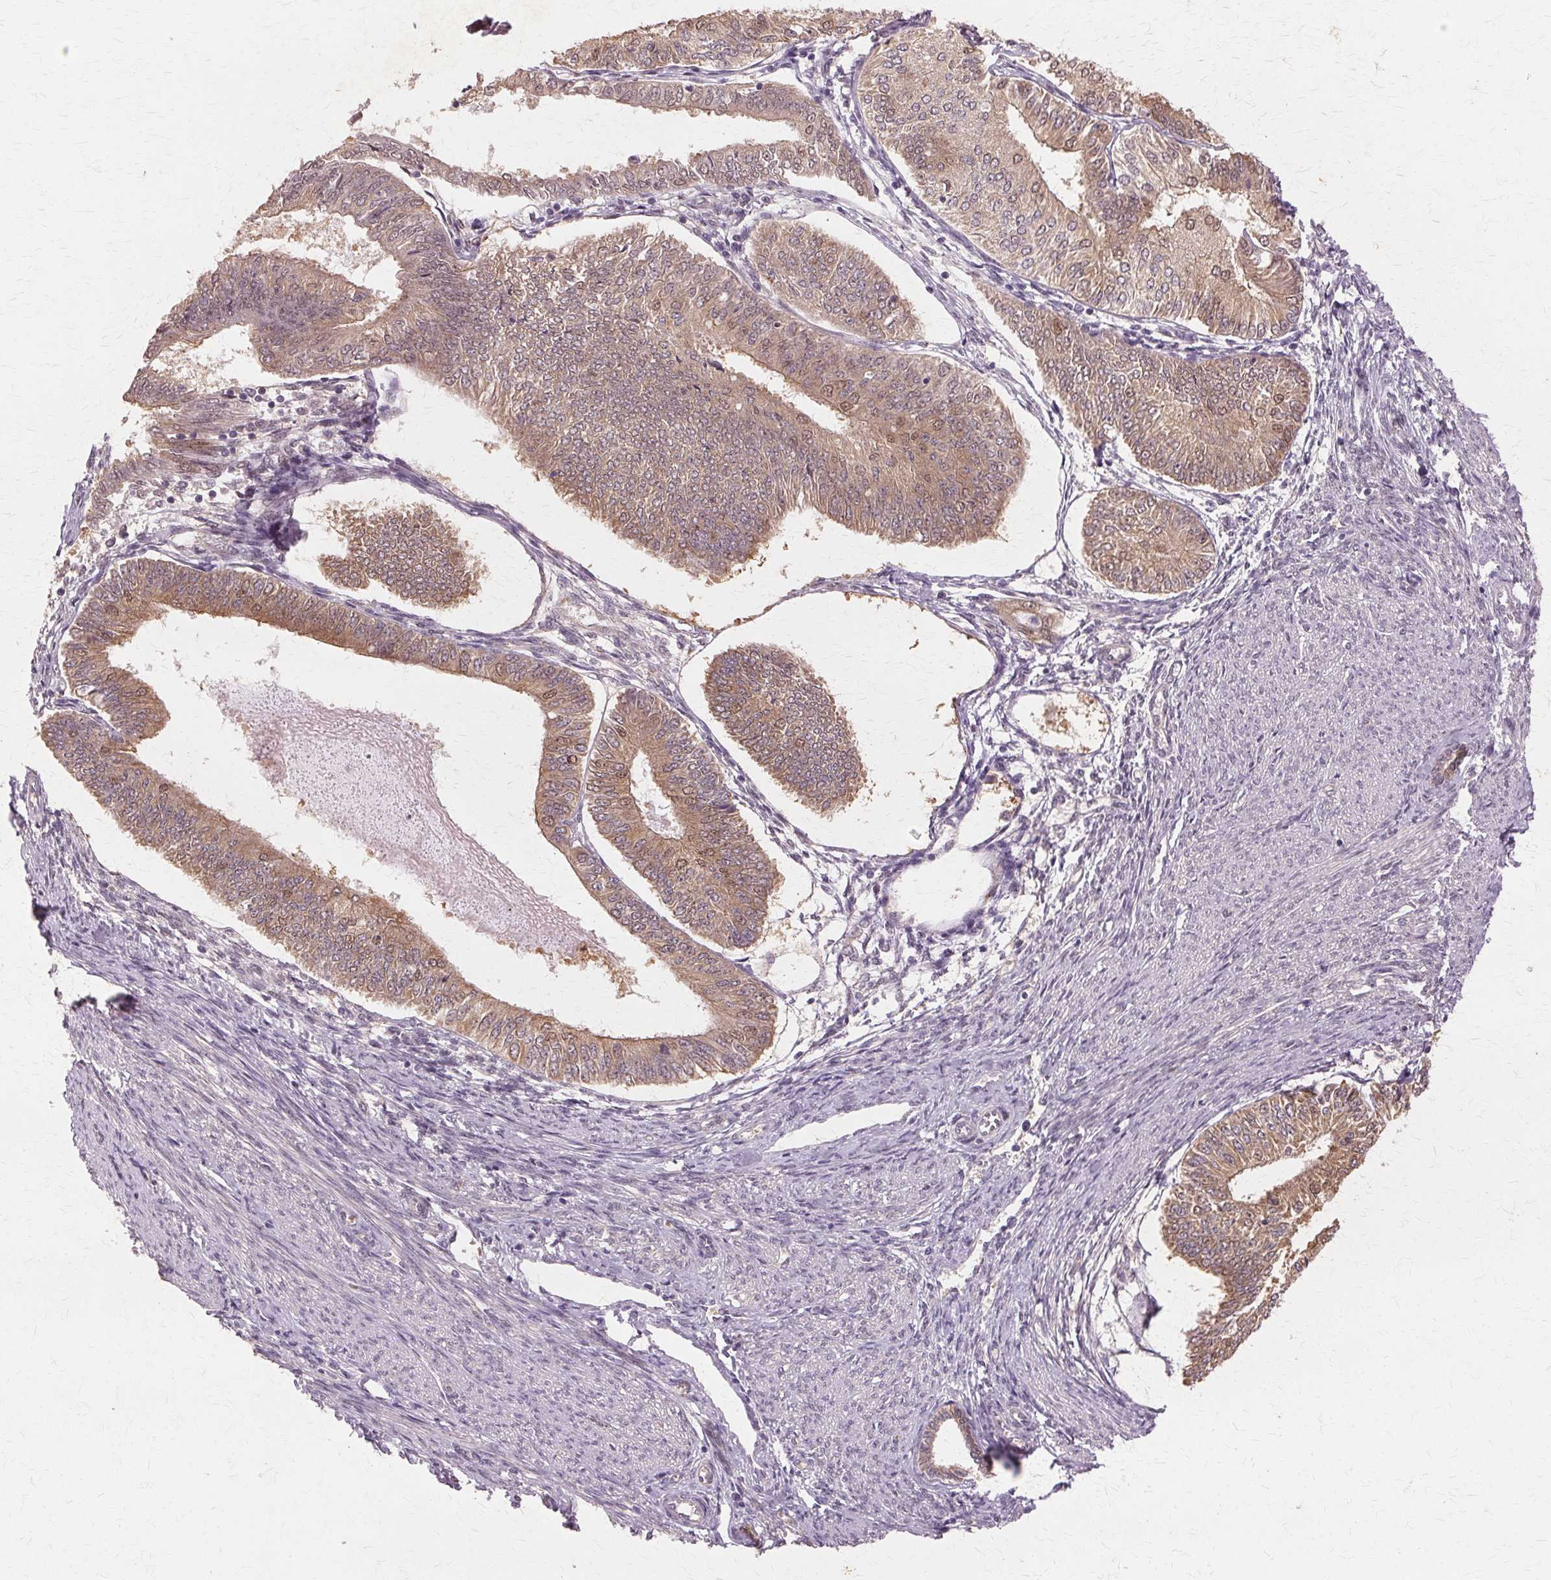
{"staining": {"intensity": "moderate", "quantity": ">75%", "location": "cytoplasmic/membranous,nuclear"}, "tissue": "endometrial cancer", "cell_type": "Tumor cells", "image_type": "cancer", "snomed": [{"axis": "morphology", "description": "Adenocarcinoma, NOS"}, {"axis": "topography", "description": "Endometrium"}], "caption": "Human endometrial cancer stained with a protein marker reveals moderate staining in tumor cells.", "gene": "PRMT5", "patient": {"sex": "female", "age": 58}}